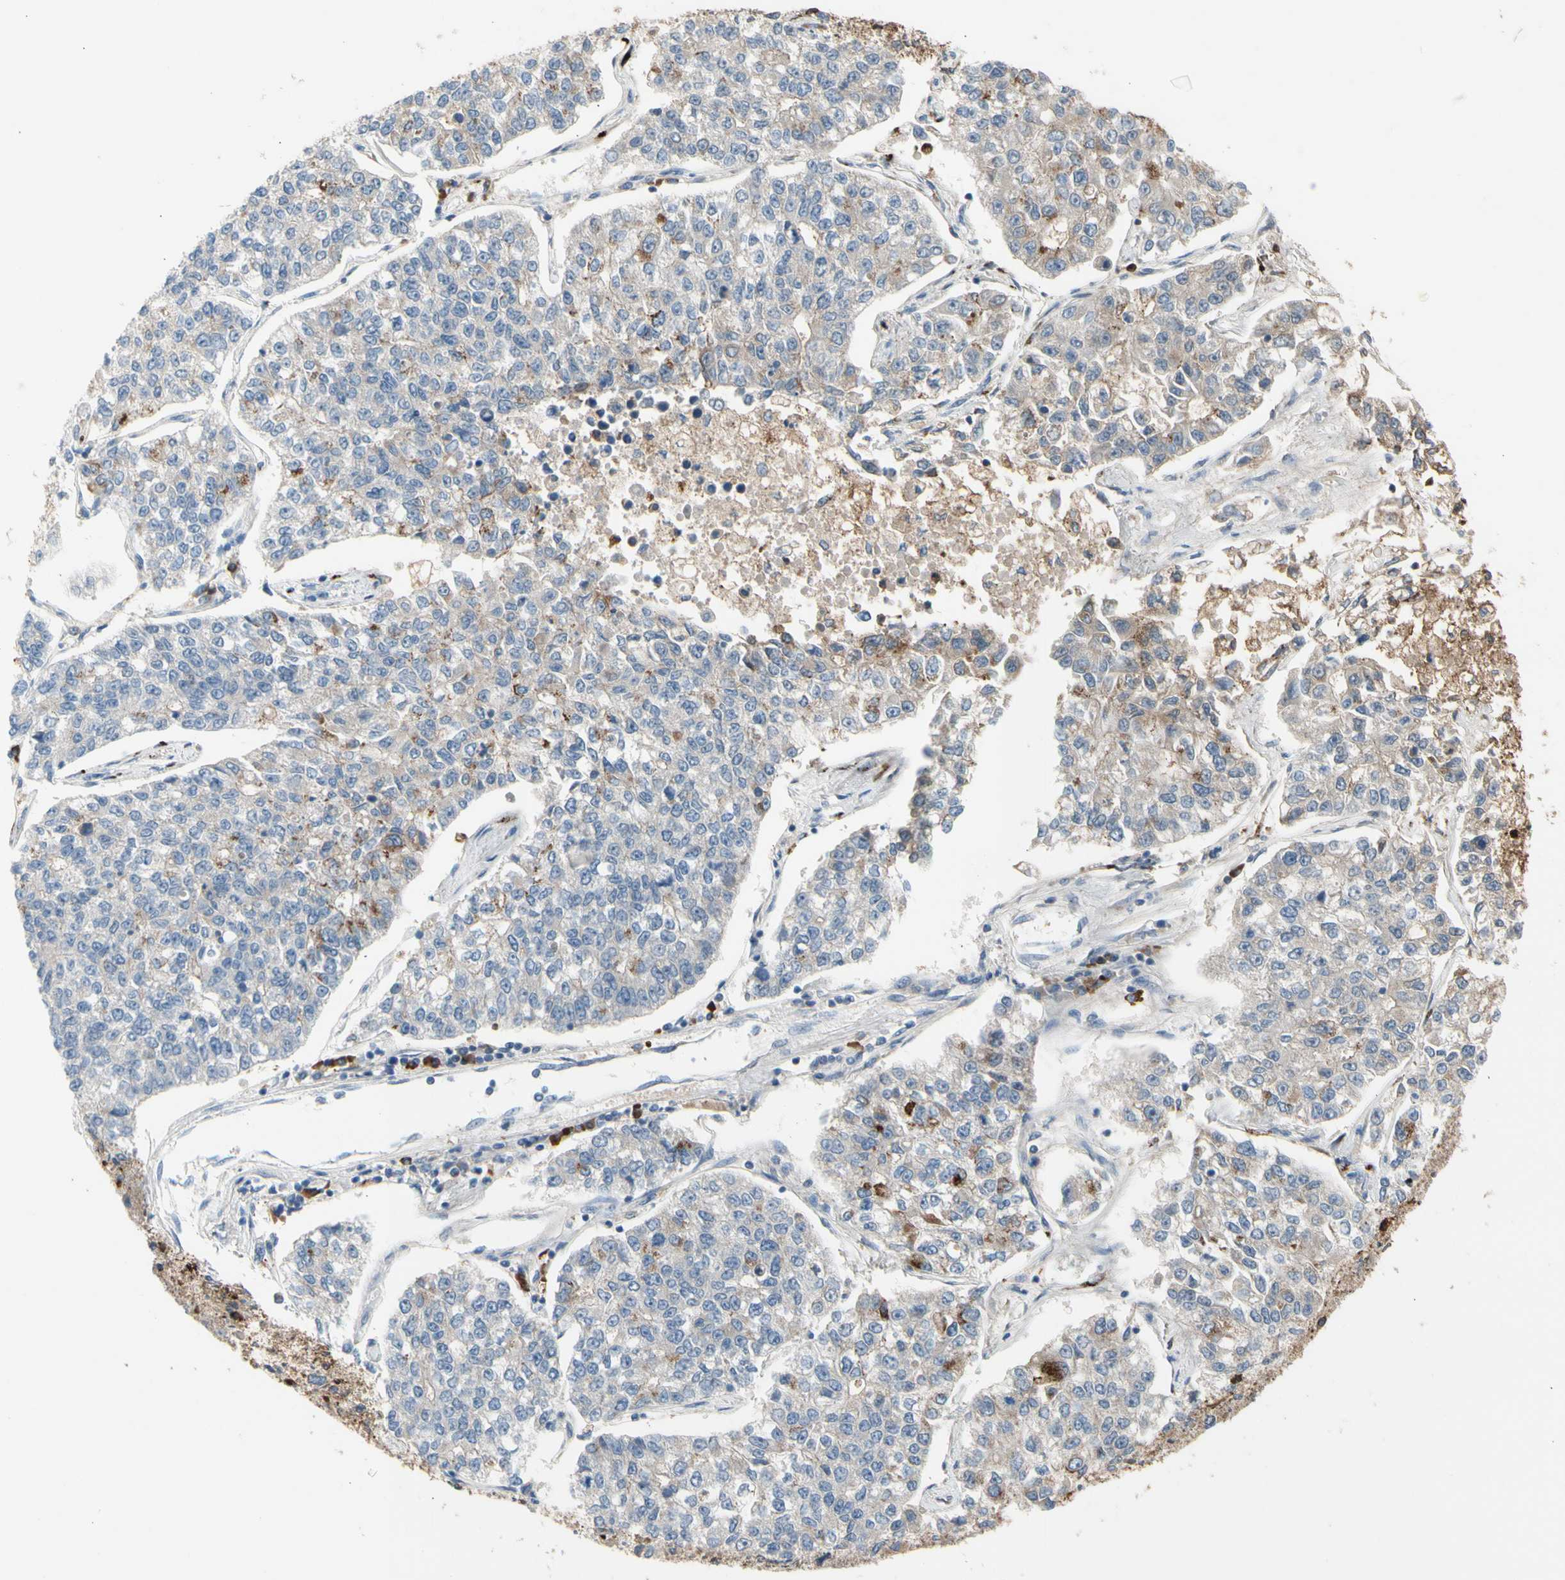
{"staining": {"intensity": "weak", "quantity": "<25%", "location": "cytoplasmic/membranous"}, "tissue": "lung cancer", "cell_type": "Tumor cells", "image_type": "cancer", "snomed": [{"axis": "morphology", "description": "Adenocarcinoma, NOS"}, {"axis": "topography", "description": "Lung"}], "caption": "Immunohistochemical staining of adenocarcinoma (lung) shows no significant expression in tumor cells. The staining was performed using DAB to visualize the protein expression in brown, while the nuclei were stained in blue with hematoxylin (Magnification: 20x).", "gene": "GALNT5", "patient": {"sex": "male", "age": 49}}